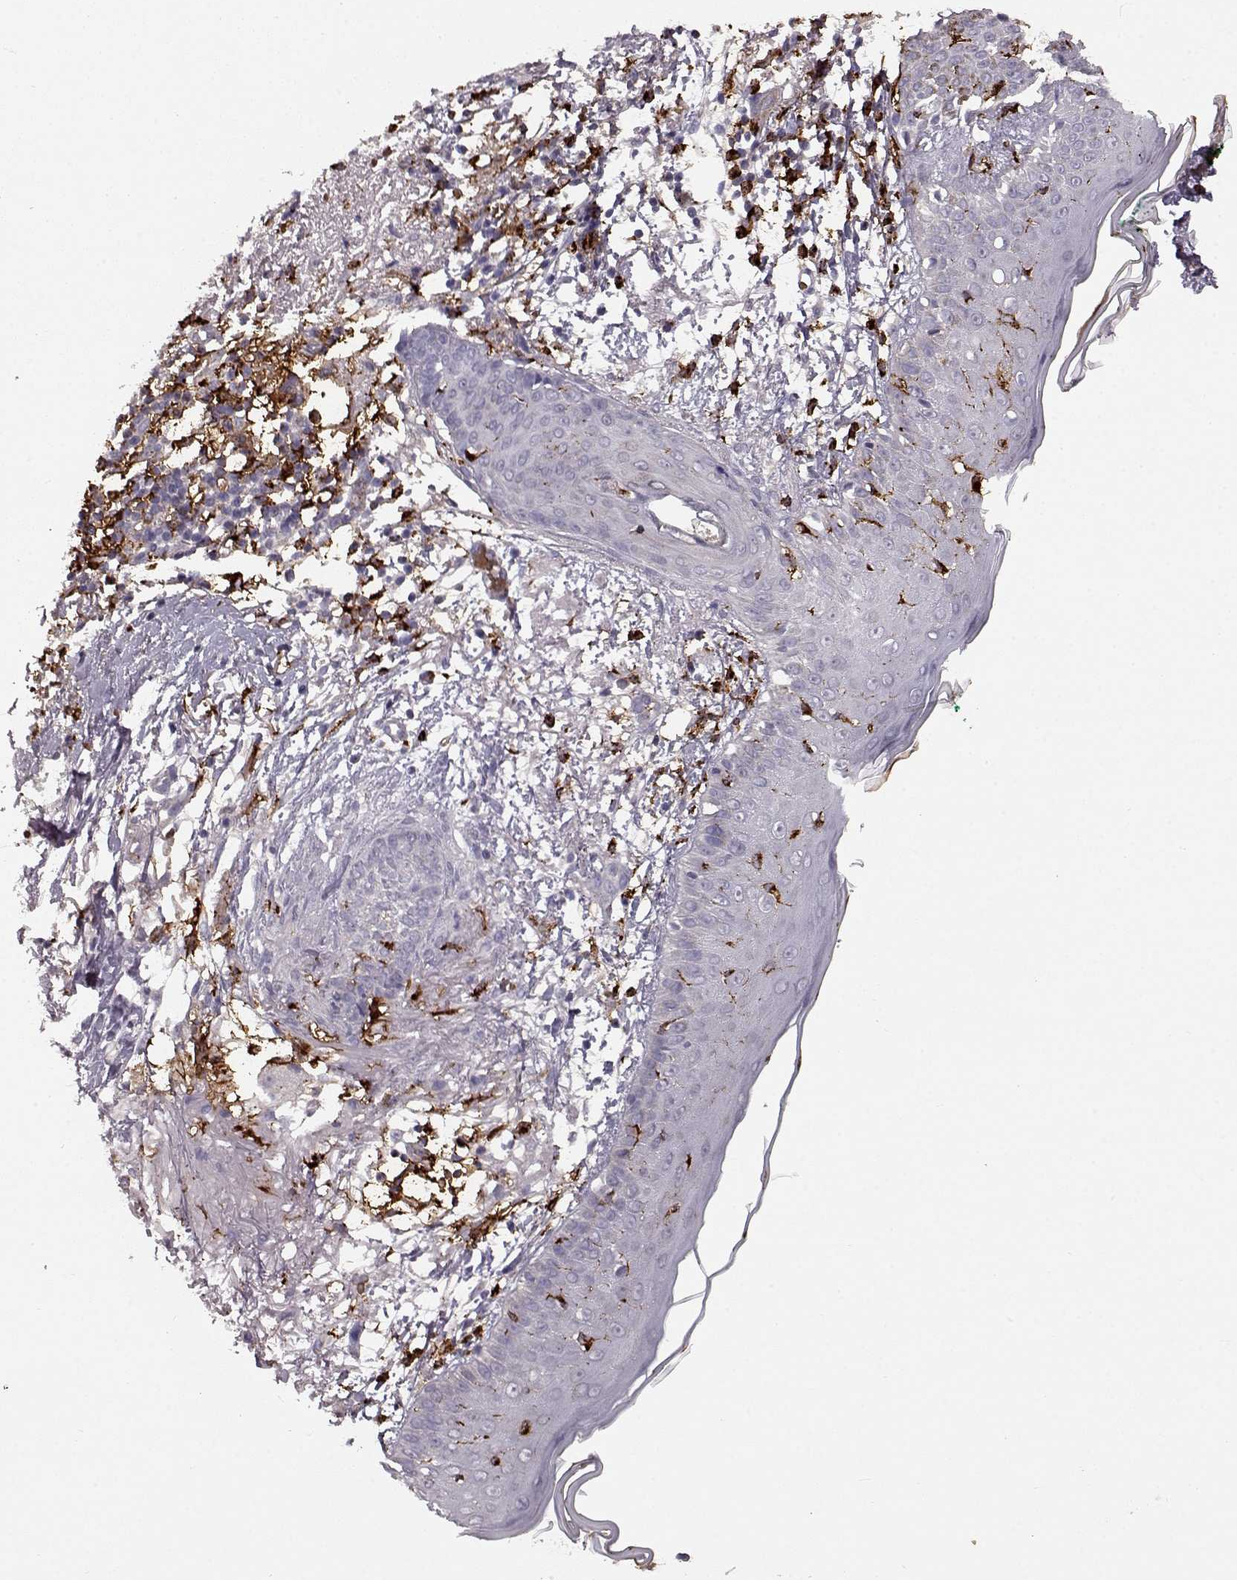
{"staining": {"intensity": "negative", "quantity": "none", "location": "none"}, "tissue": "skin cancer", "cell_type": "Tumor cells", "image_type": "cancer", "snomed": [{"axis": "morphology", "description": "Normal tissue, NOS"}, {"axis": "morphology", "description": "Basal cell carcinoma"}, {"axis": "topography", "description": "Skin"}], "caption": "Protein analysis of skin cancer (basal cell carcinoma) displays no significant positivity in tumor cells.", "gene": "CCNF", "patient": {"sex": "male", "age": 84}}